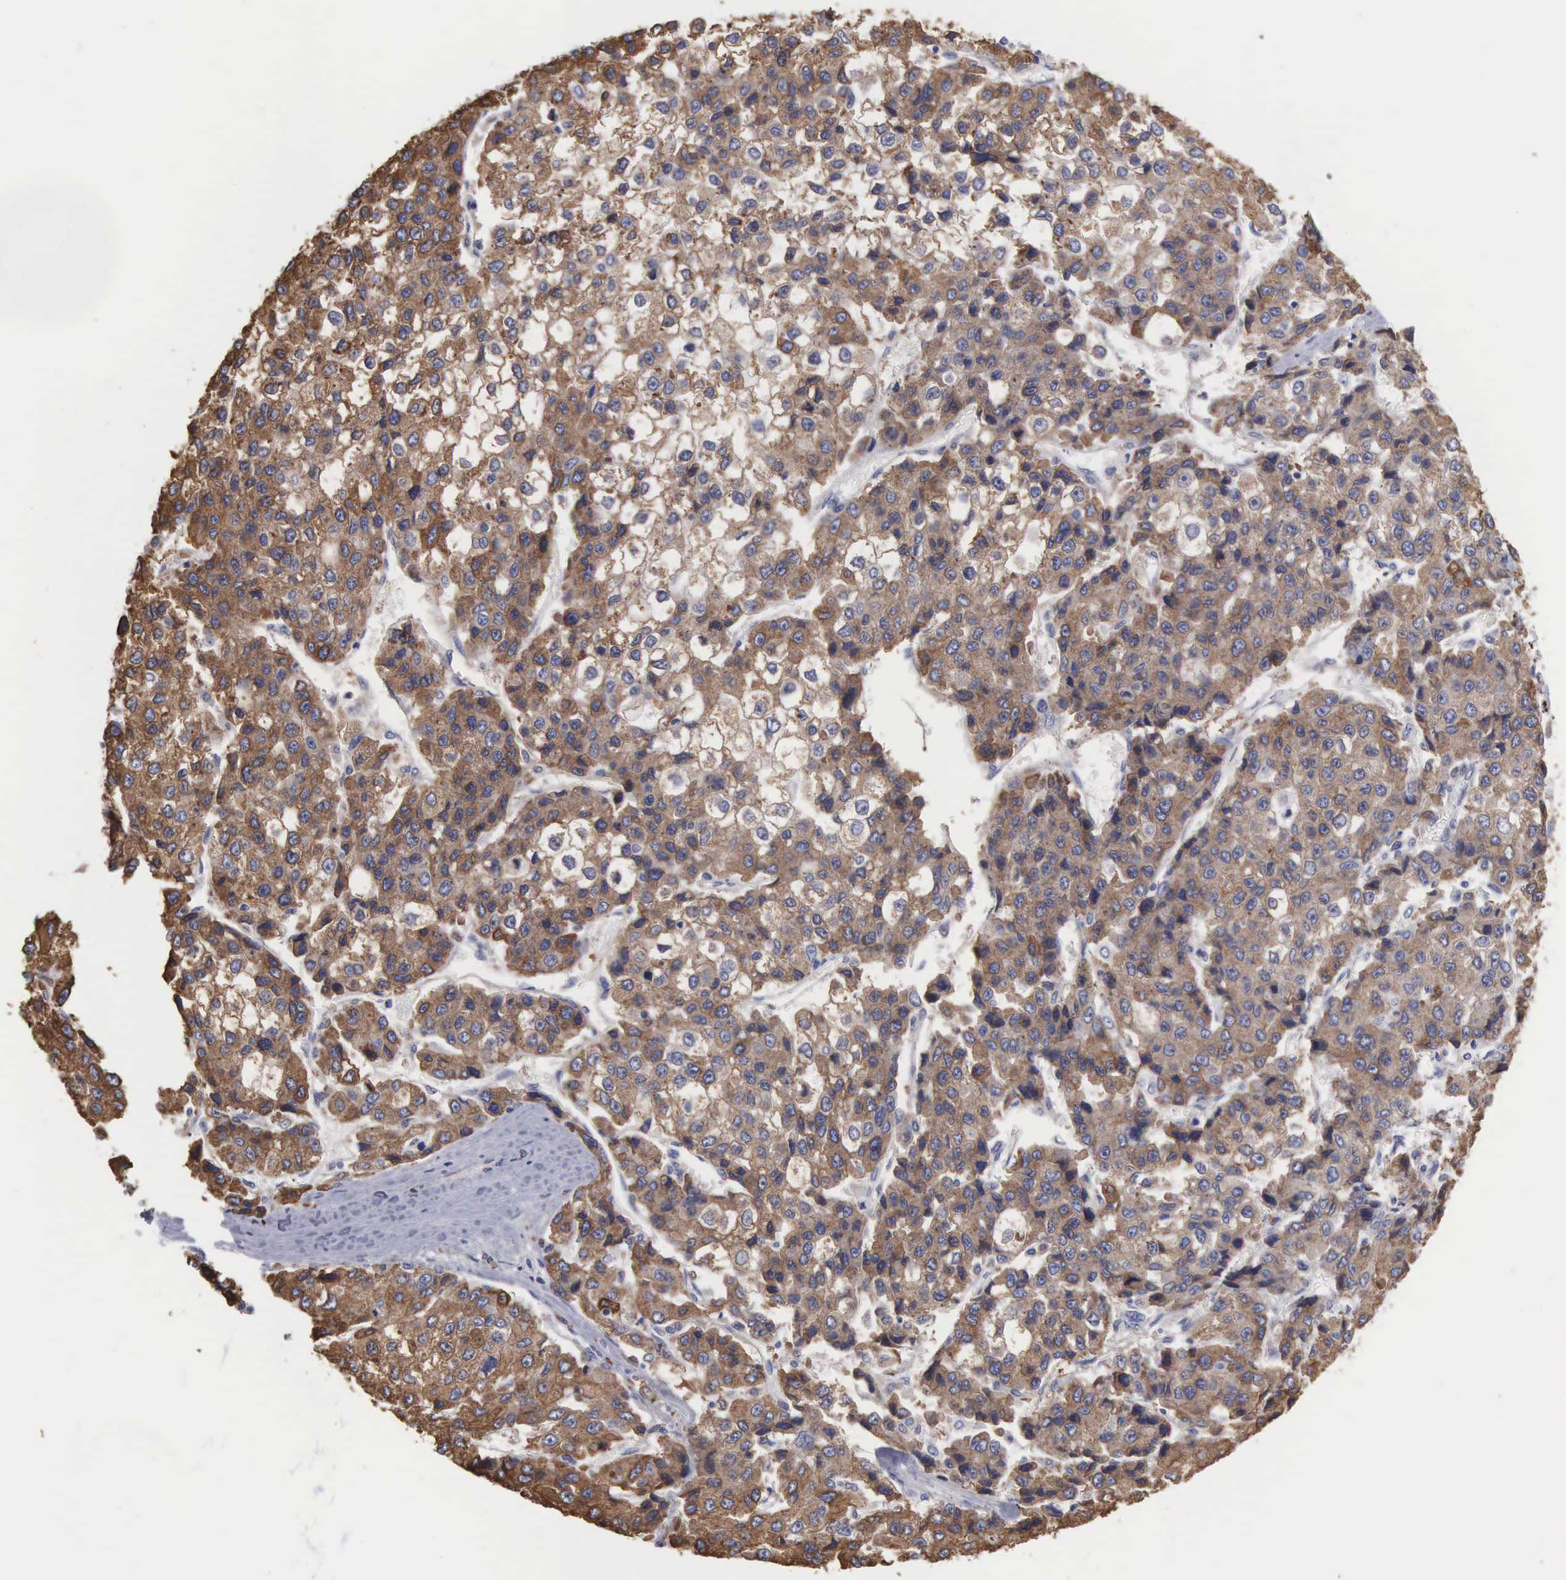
{"staining": {"intensity": "strong", "quantity": ">75%", "location": "cytoplasmic/membranous"}, "tissue": "liver cancer", "cell_type": "Tumor cells", "image_type": "cancer", "snomed": [{"axis": "morphology", "description": "Carcinoma, Hepatocellular, NOS"}, {"axis": "topography", "description": "Liver"}], "caption": "The immunohistochemical stain shows strong cytoplasmic/membranous expression in tumor cells of liver hepatocellular carcinoma tissue. (DAB (3,3'-diaminobenzidine) IHC, brown staining for protein, blue staining for nuclei).", "gene": "LIN52", "patient": {"sex": "female", "age": 66}}